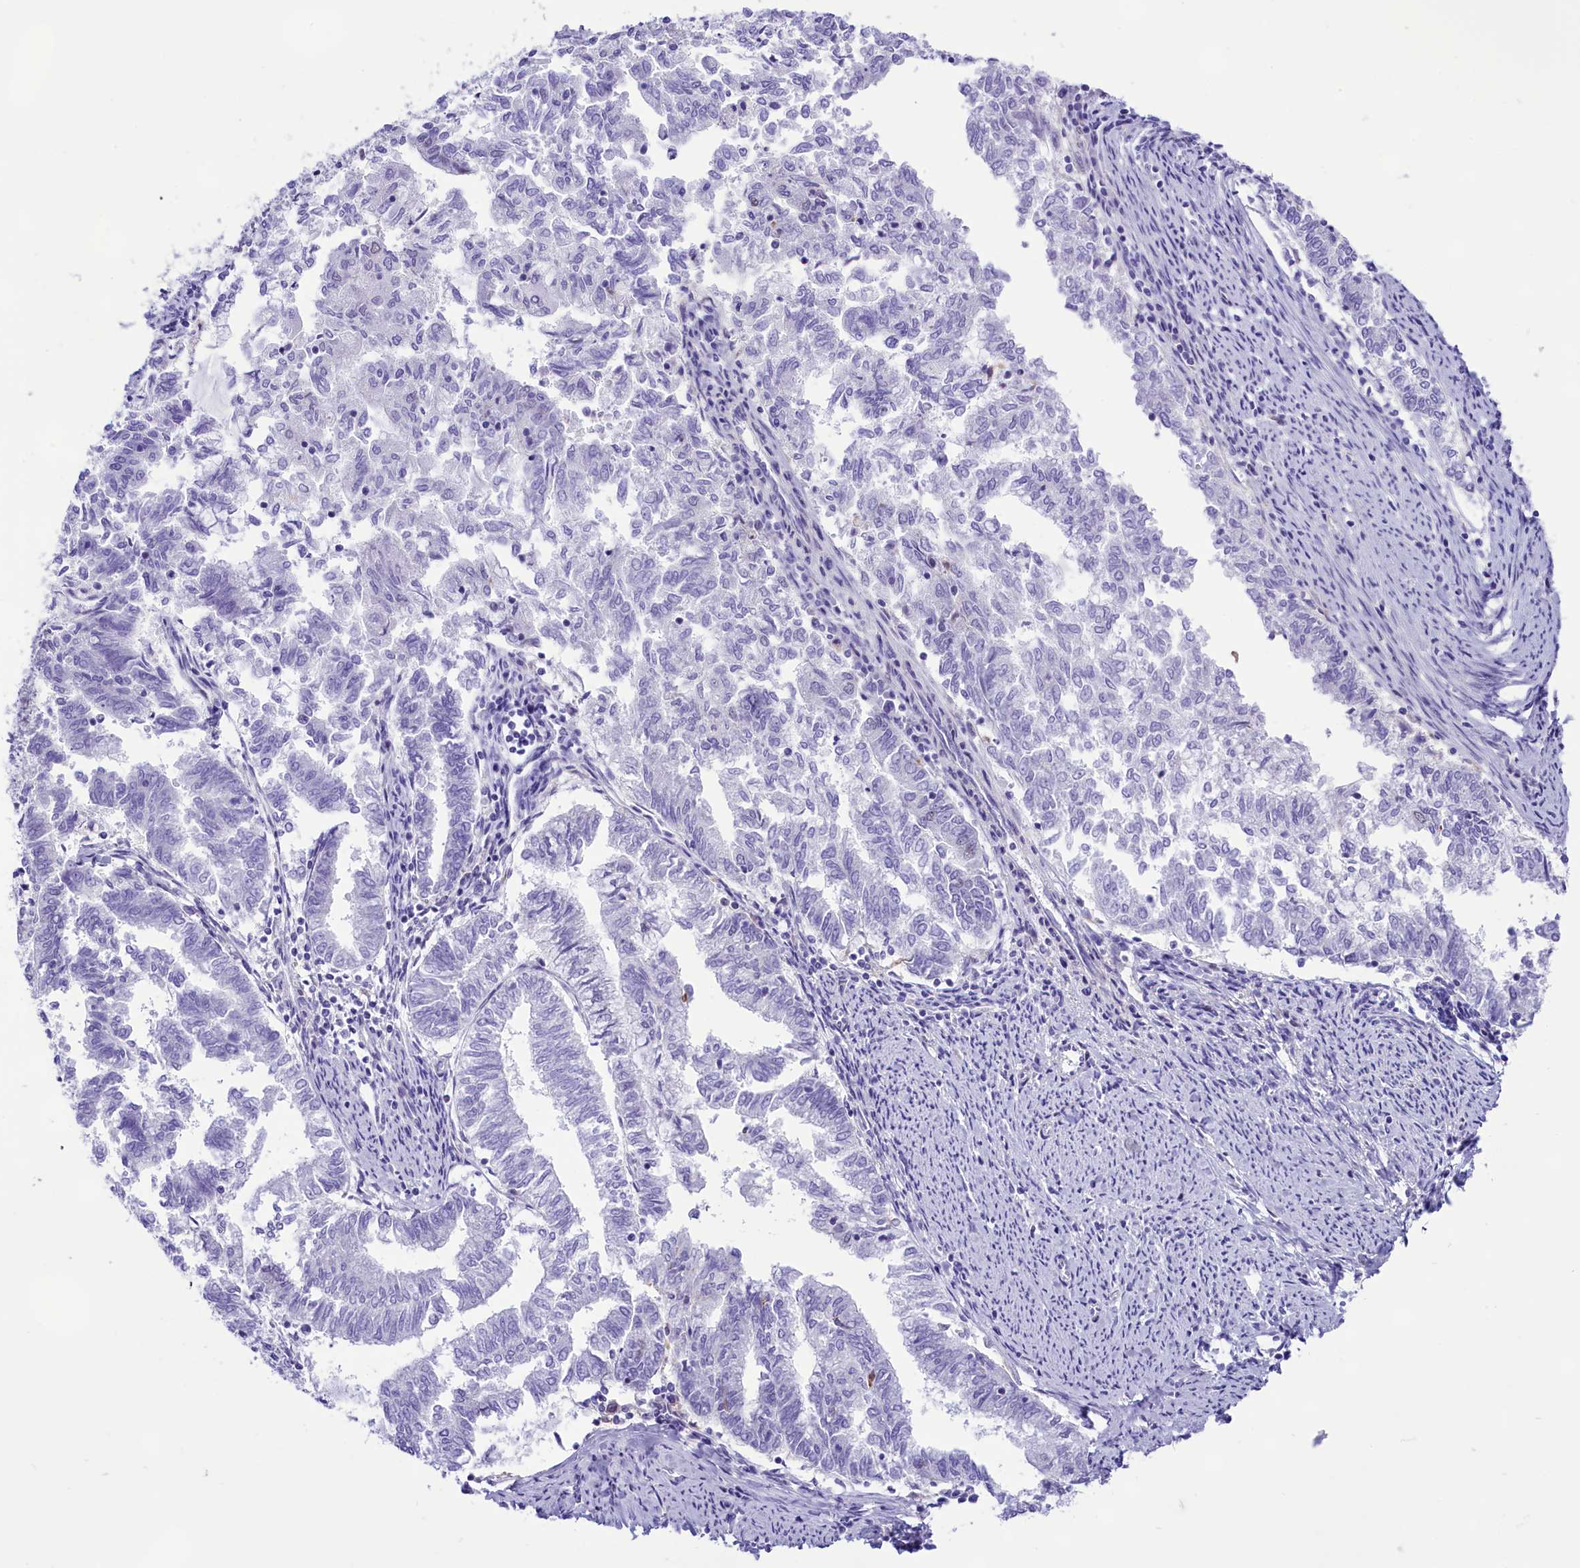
{"staining": {"intensity": "negative", "quantity": "none", "location": "none"}, "tissue": "endometrial cancer", "cell_type": "Tumor cells", "image_type": "cancer", "snomed": [{"axis": "morphology", "description": "Adenocarcinoma, NOS"}, {"axis": "topography", "description": "Endometrium"}], "caption": "Immunohistochemical staining of human endometrial cancer (adenocarcinoma) exhibits no significant positivity in tumor cells.", "gene": "RPS6KB1", "patient": {"sex": "female", "age": 79}}